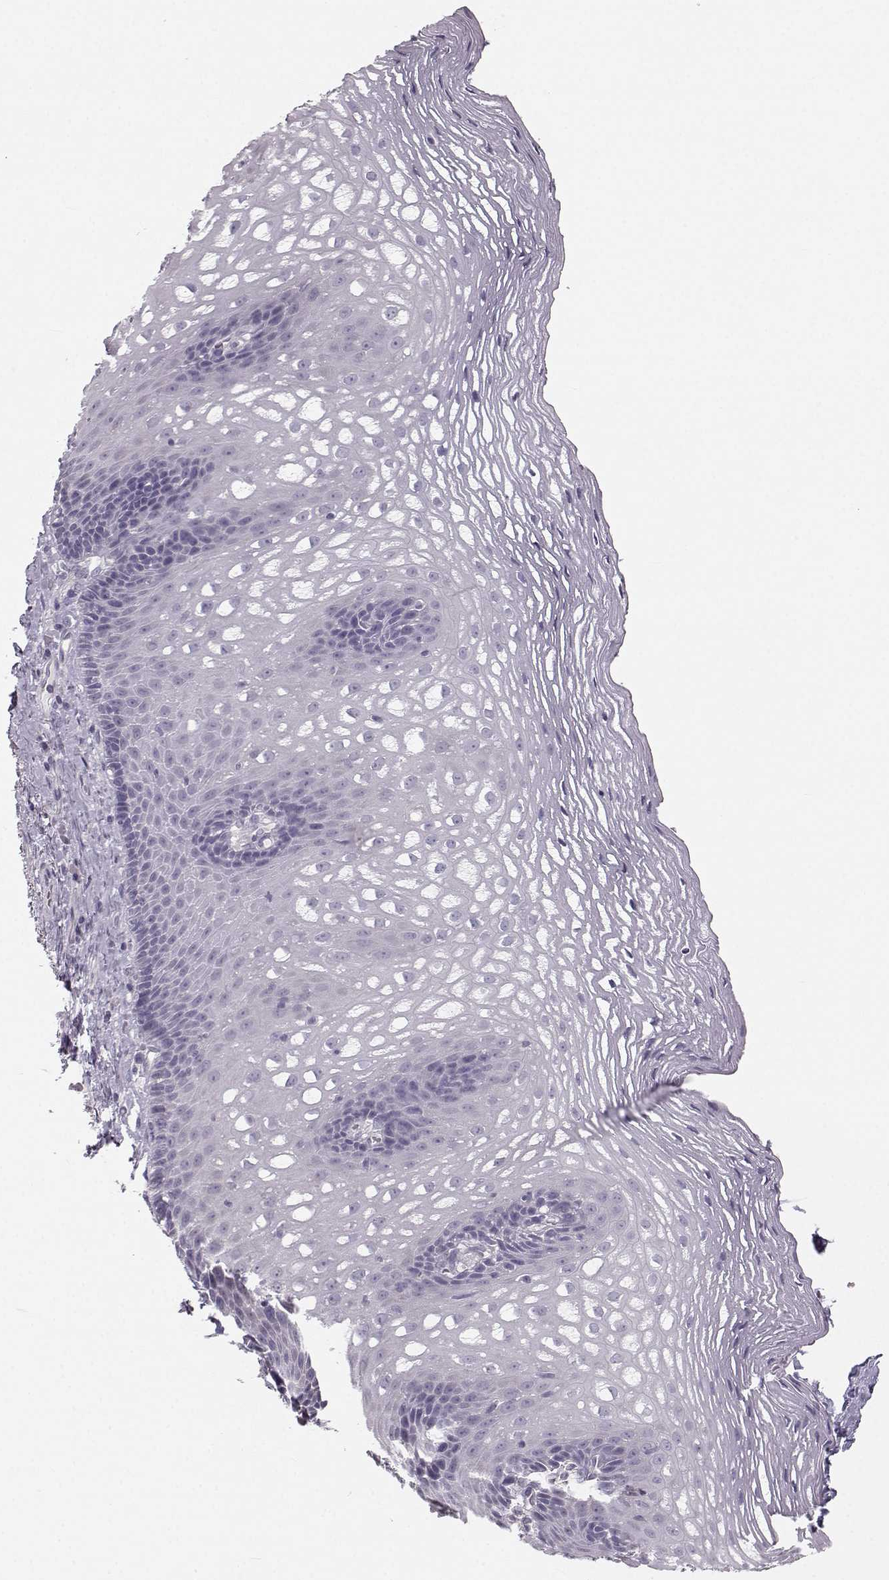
{"staining": {"intensity": "negative", "quantity": "none", "location": "none"}, "tissue": "esophagus", "cell_type": "Squamous epithelial cells", "image_type": "normal", "snomed": [{"axis": "morphology", "description": "Normal tissue, NOS"}, {"axis": "topography", "description": "Esophagus"}], "caption": "A histopathology image of esophagus stained for a protein demonstrates no brown staining in squamous epithelial cells.", "gene": "OIP5", "patient": {"sex": "male", "age": 76}}